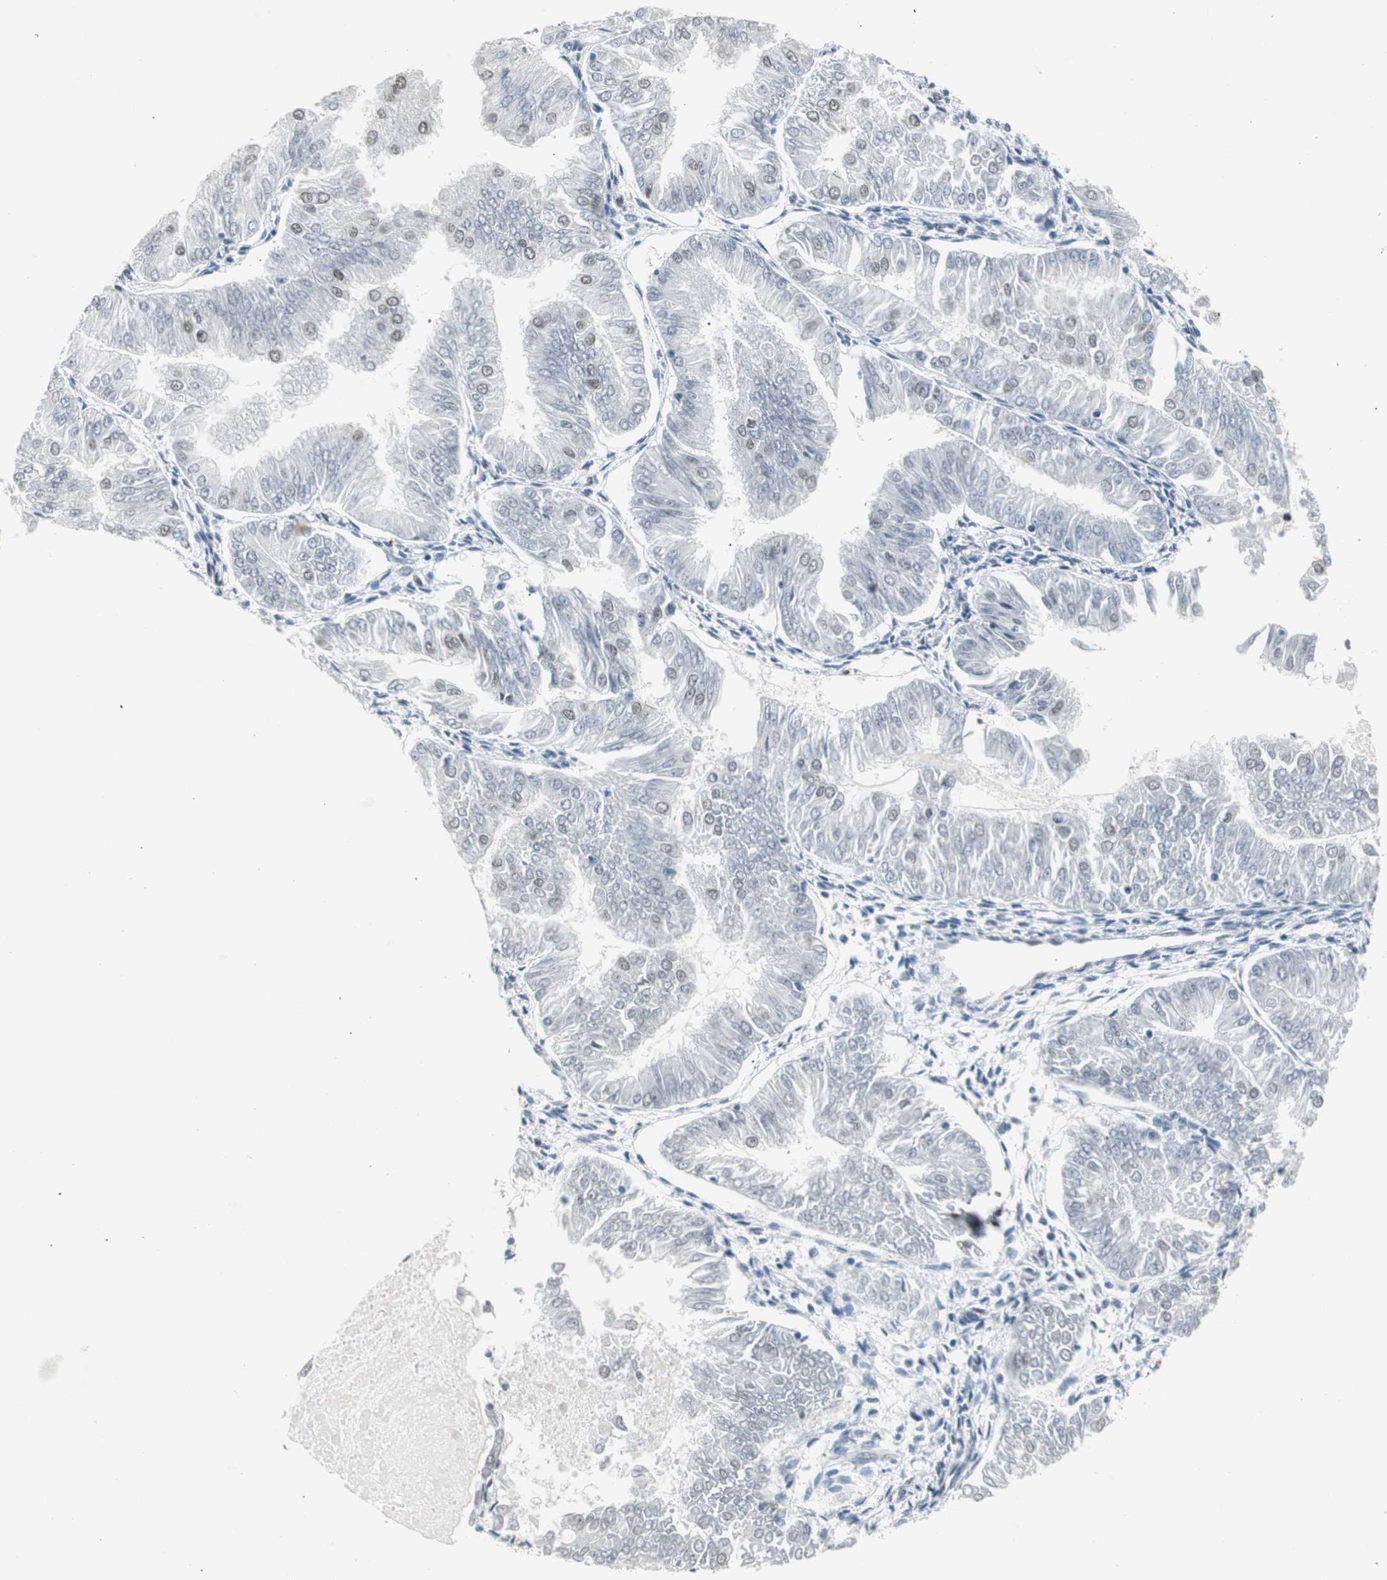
{"staining": {"intensity": "moderate", "quantity": "<25%", "location": "nuclear"}, "tissue": "endometrial cancer", "cell_type": "Tumor cells", "image_type": "cancer", "snomed": [{"axis": "morphology", "description": "Adenocarcinoma, NOS"}, {"axis": "topography", "description": "Endometrium"}], "caption": "A high-resolution image shows immunohistochemistry (IHC) staining of adenocarcinoma (endometrial), which shows moderate nuclear positivity in approximately <25% of tumor cells.", "gene": "XRCC1", "patient": {"sex": "female", "age": 53}}